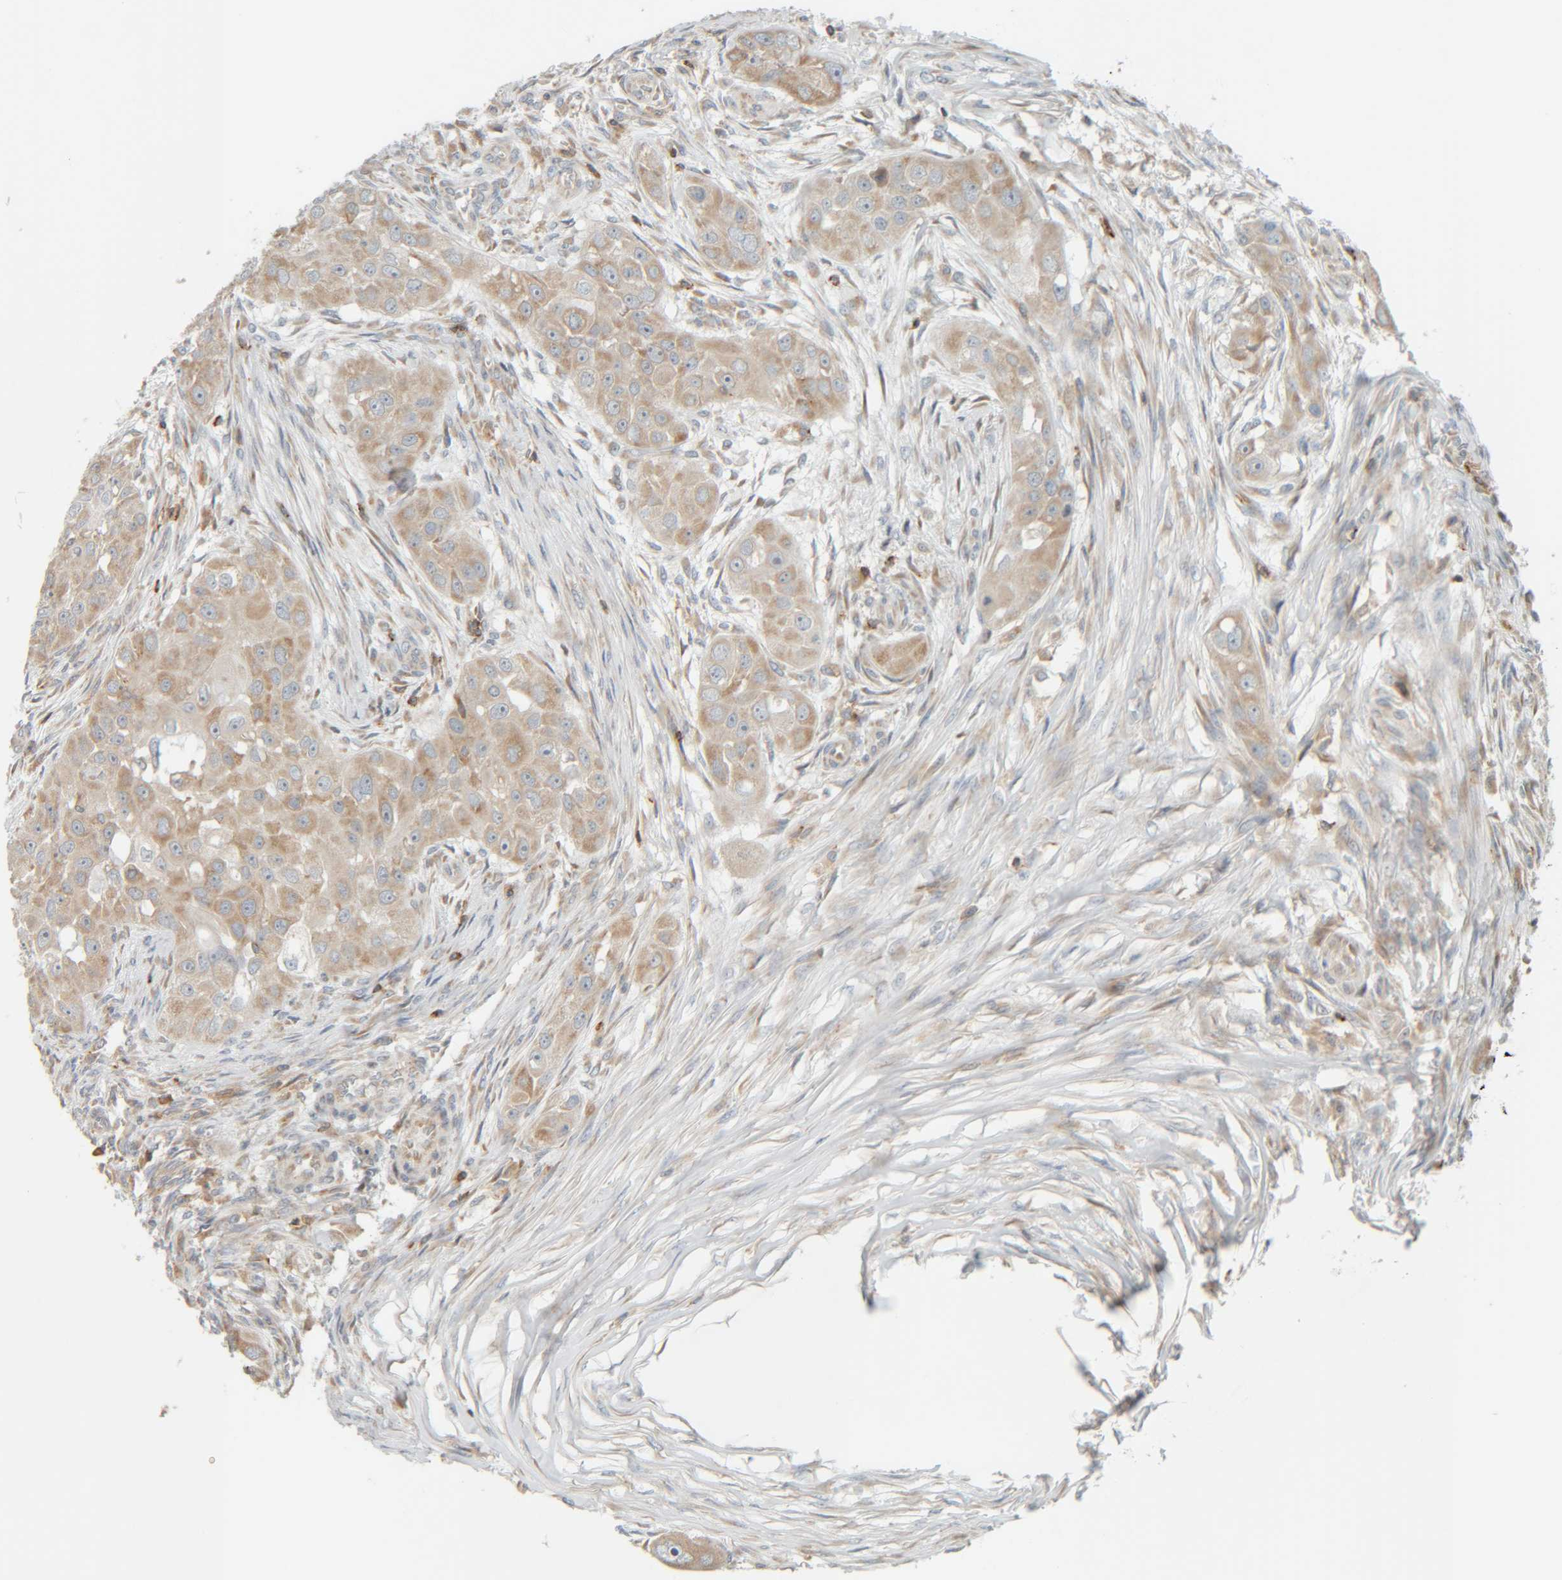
{"staining": {"intensity": "weak", "quantity": ">75%", "location": "cytoplasmic/membranous"}, "tissue": "head and neck cancer", "cell_type": "Tumor cells", "image_type": "cancer", "snomed": [{"axis": "morphology", "description": "Normal tissue, NOS"}, {"axis": "morphology", "description": "Squamous cell carcinoma, NOS"}, {"axis": "topography", "description": "Skeletal muscle"}, {"axis": "topography", "description": "Head-Neck"}], "caption": "About >75% of tumor cells in head and neck squamous cell carcinoma reveal weak cytoplasmic/membranous protein expression as visualized by brown immunohistochemical staining.", "gene": "CCDC57", "patient": {"sex": "male", "age": 51}}